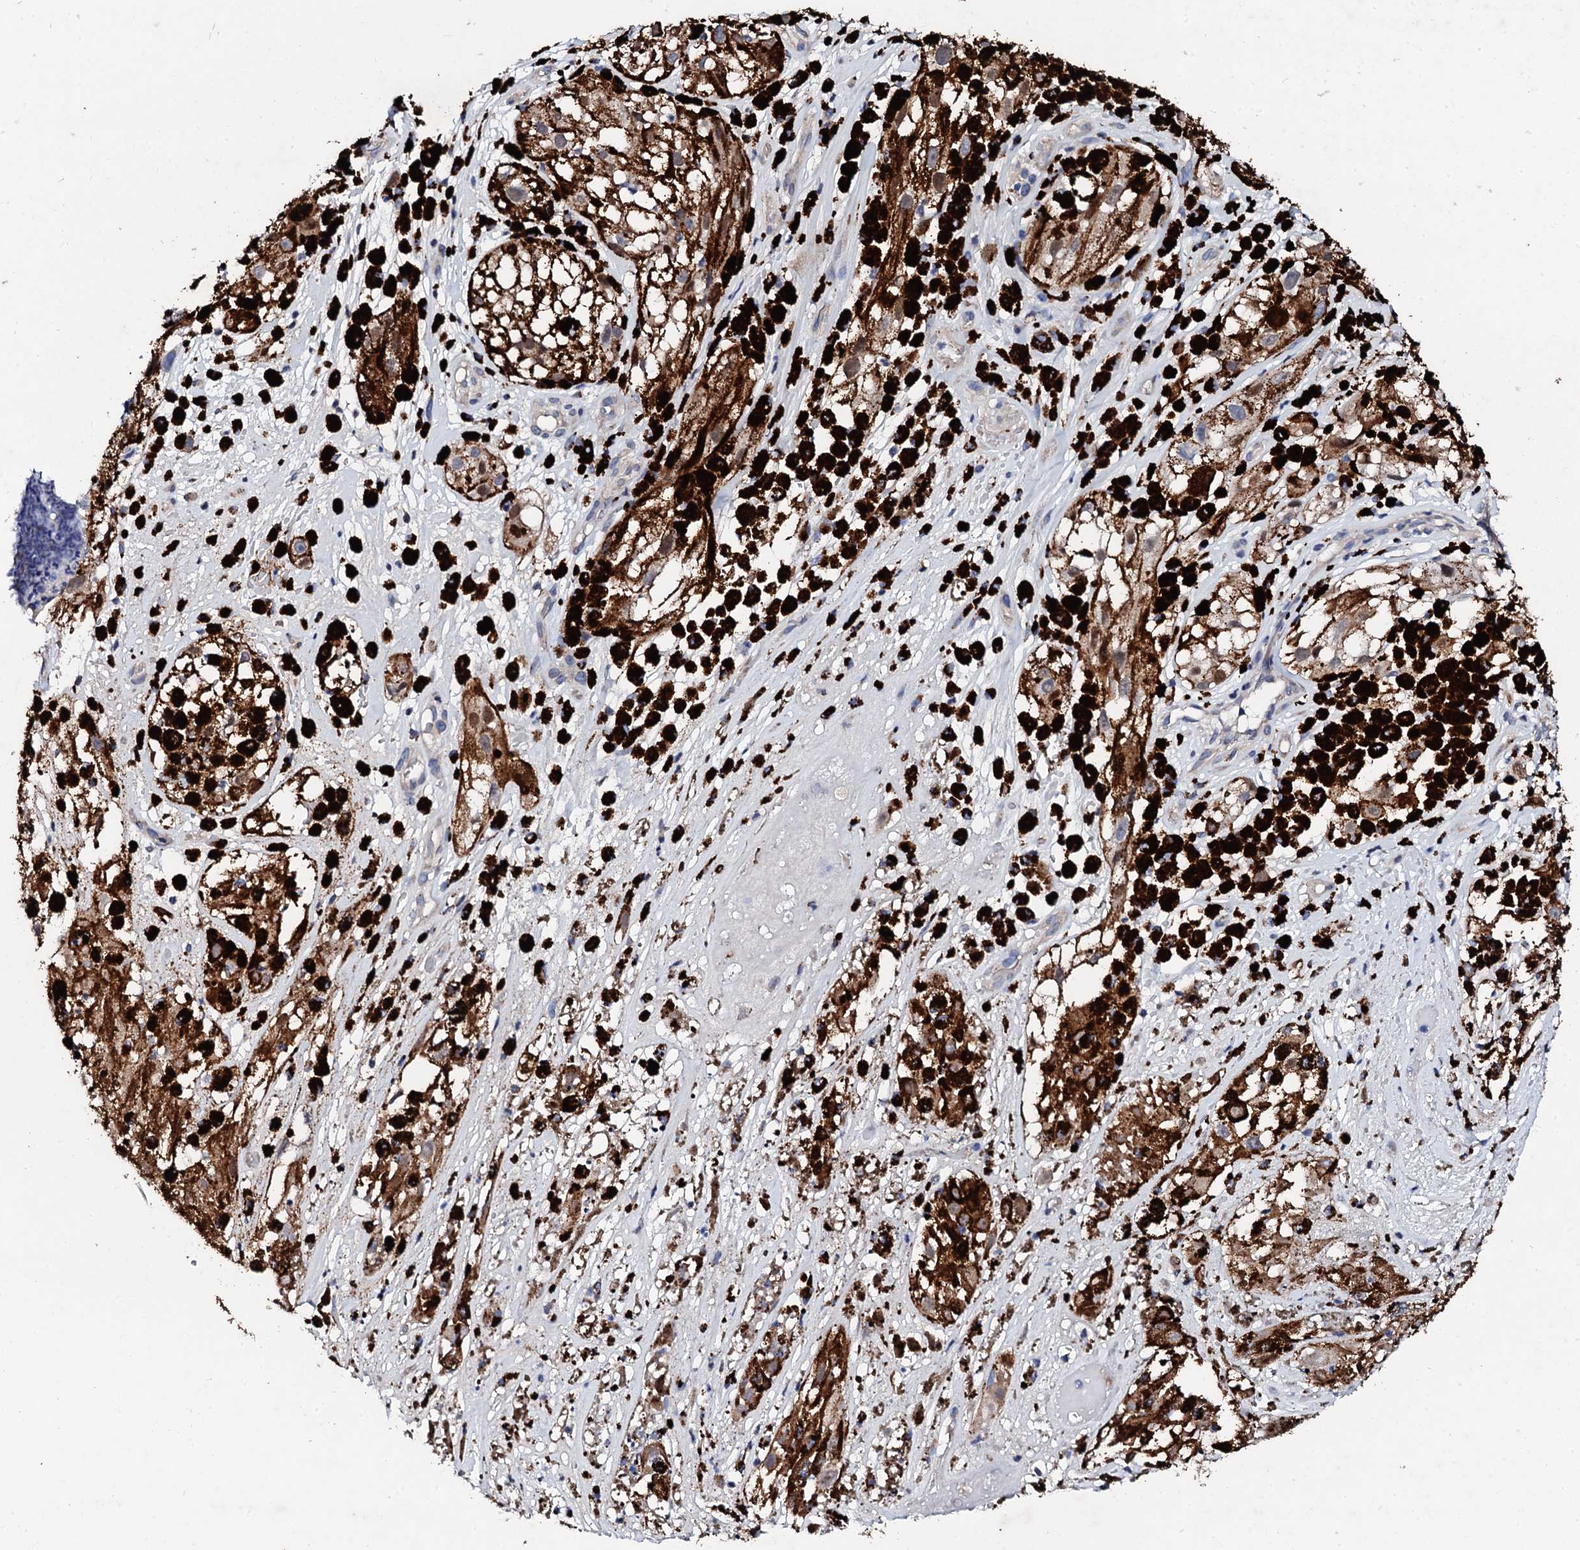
{"staining": {"intensity": "moderate", "quantity": ">75%", "location": "cytoplasmic/membranous,nuclear"}, "tissue": "melanoma", "cell_type": "Tumor cells", "image_type": "cancer", "snomed": [{"axis": "morphology", "description": "Malignant melanoma, NOS"}, {"axis": "topography", "description": "Skin"}], "caption": "Protein staining of melanoma tissue demonstrates moderate cytoplasmic/membranous and nuclear positivity in about >75% of tumor cells.", "gene": "KLHL32", "patient": {"sex": "male", "age": 88}}